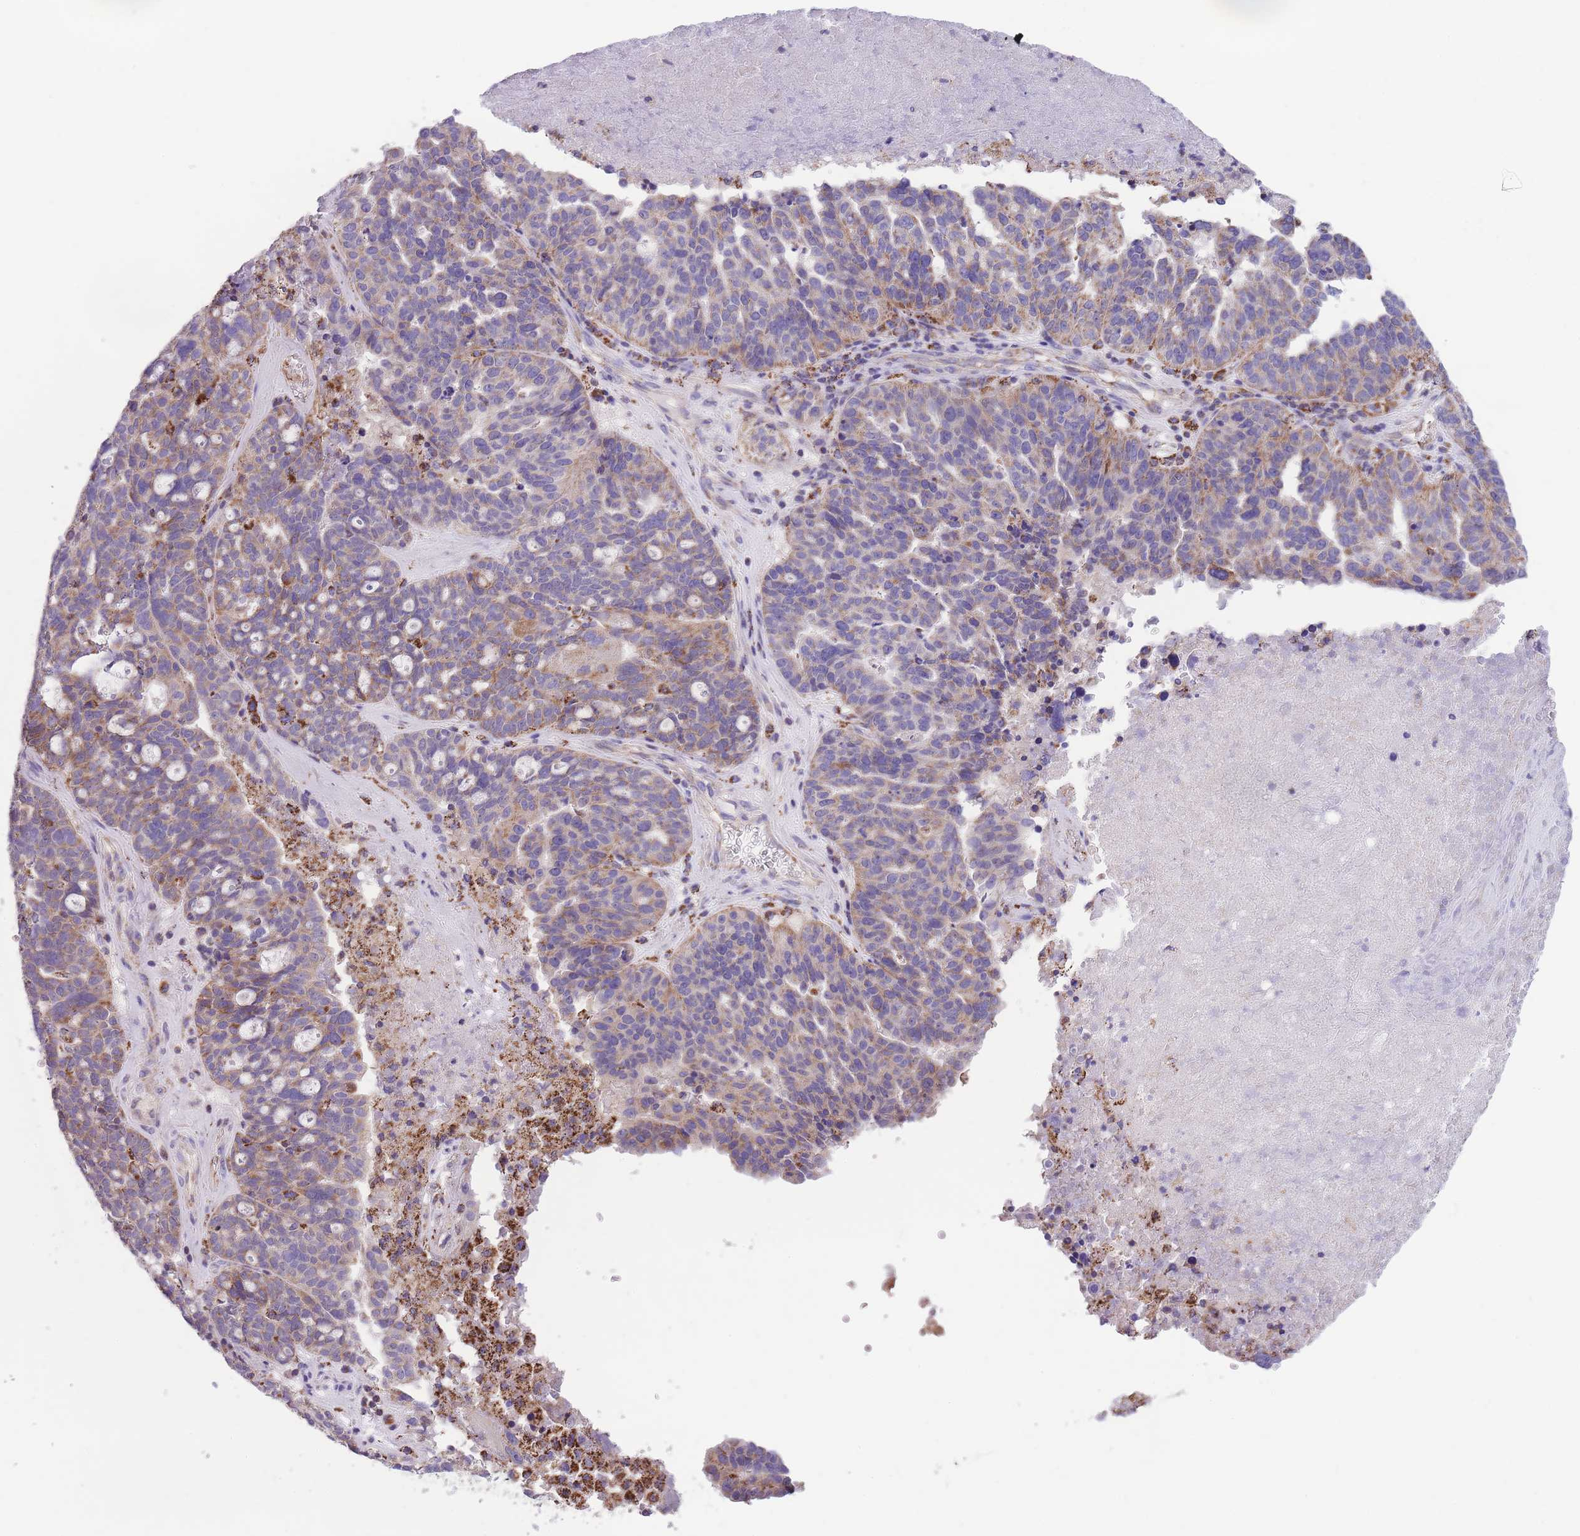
{"staining": {"intensity": "strong", "quantity": "<25%", "location": "cytoplasmic/membranous"}, "tissue": "ovarian cancer", "cell_type": "Tumor cells", "image_type": "cancer", "snomed": [{"axis": "morphology", "description": "Cystadenocarcinoma, serous, NOS"}, {"axis": "topography", "description": "Ovary"}], "caption": "Ovarian cancer (serous cystadenocarcinoma) stained with DAB (3,3'-diaminobenzidine) immunohistochemistry exhibits medium levels of strong cytoplasmic/membranous staining in approximately <25% of tumor cells. The protein is shown in brown color, while the nuclei are stained blue.", "gene": "ST3GAL3", "patient": {"sex": "female", "age": 59}}